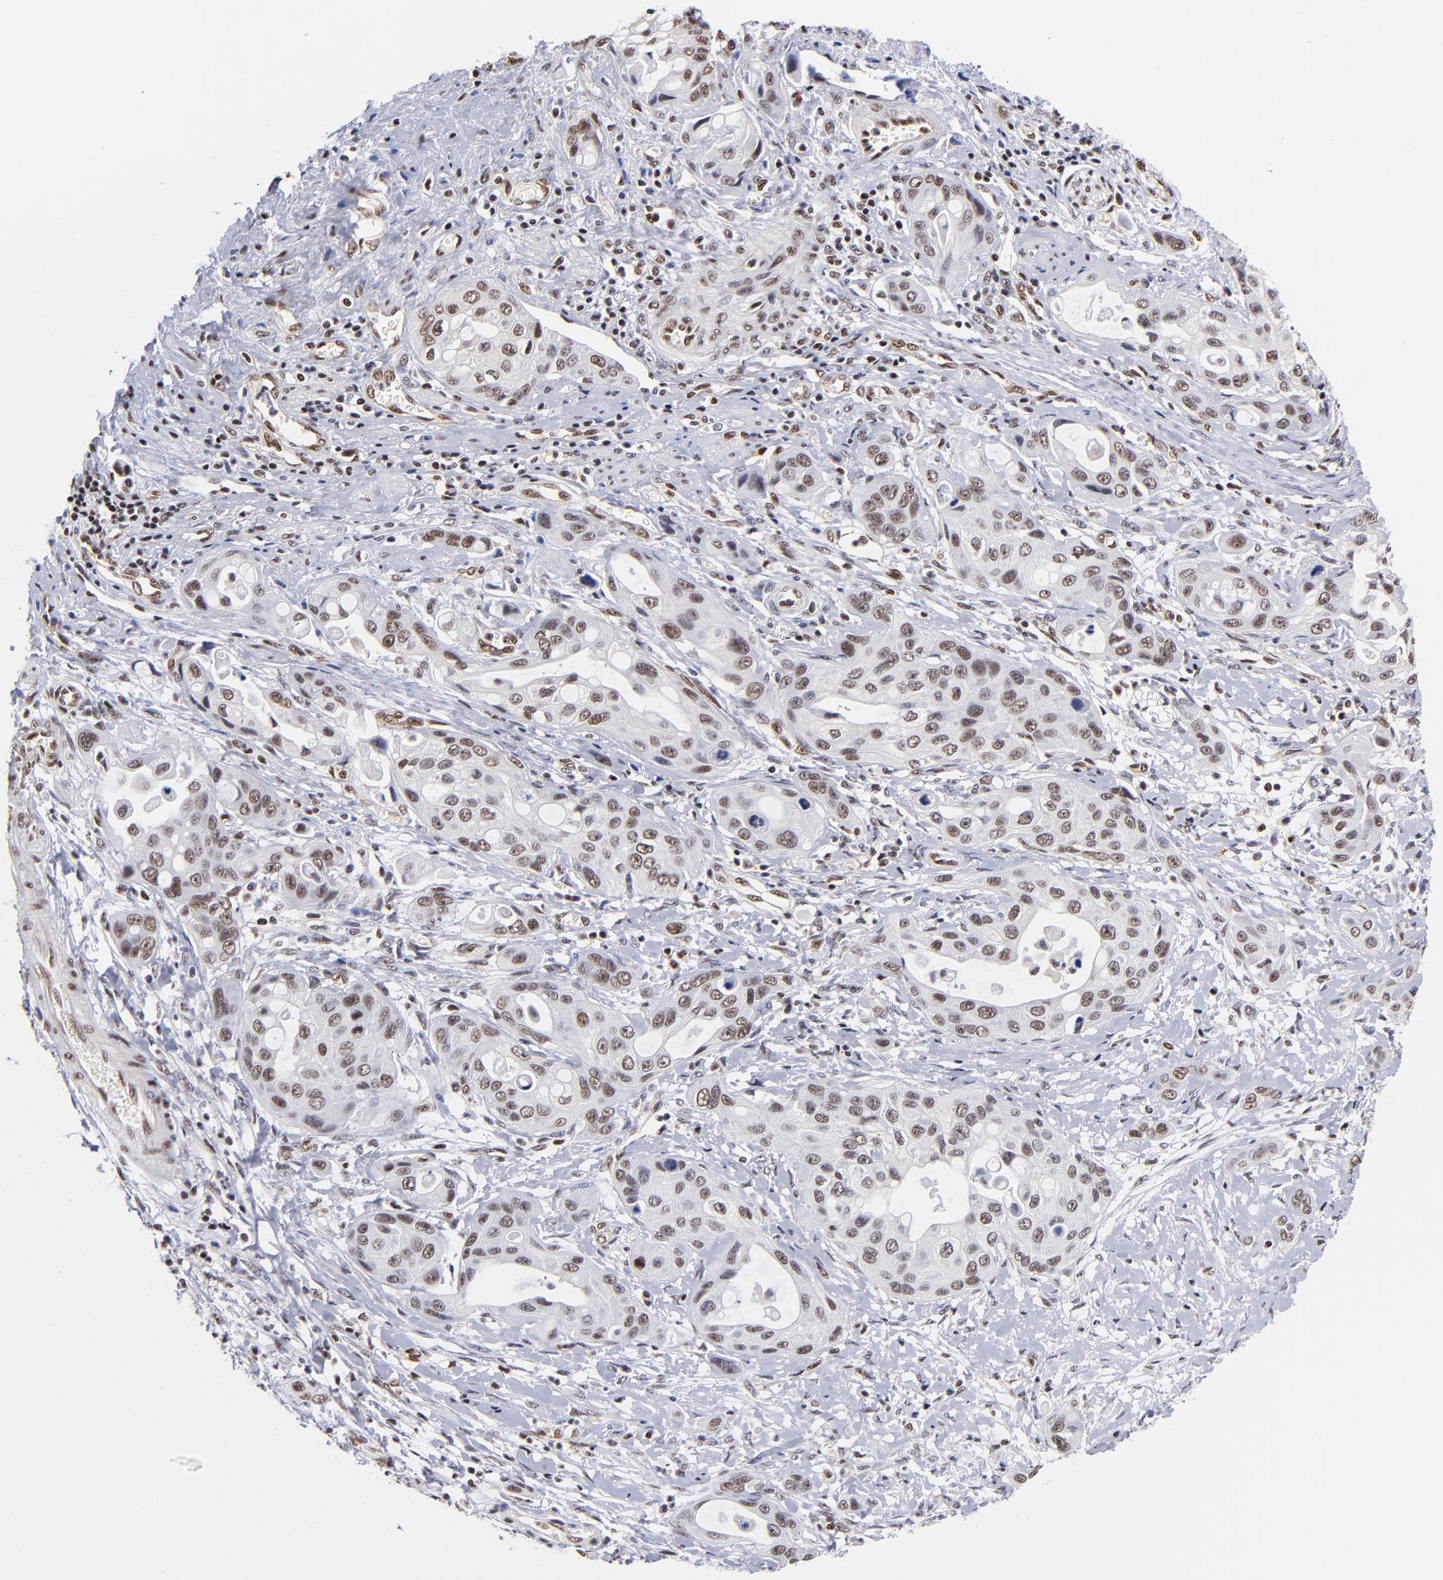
{"staining": {"intensity": "weak", "quantity": "25%-75%", "location": "nuclear"}, "tissue": "pancreatic cancer", "cell_type": "Tumor cells", "image_type": "cancer", "snomed": [{"axis": "morphology", "description": "Adenocarcinoma, NOS"}, {"axis": "topography", "description": "Pancreas"}], "caption": "Immunohistochemical staining of human pancreatic cancer shows low levels of weak nuclear protein positivity in approximately 25%-75% of tumor cells.", "gene": "GABPA", "patient": {"sex": "female", "age": 60}}